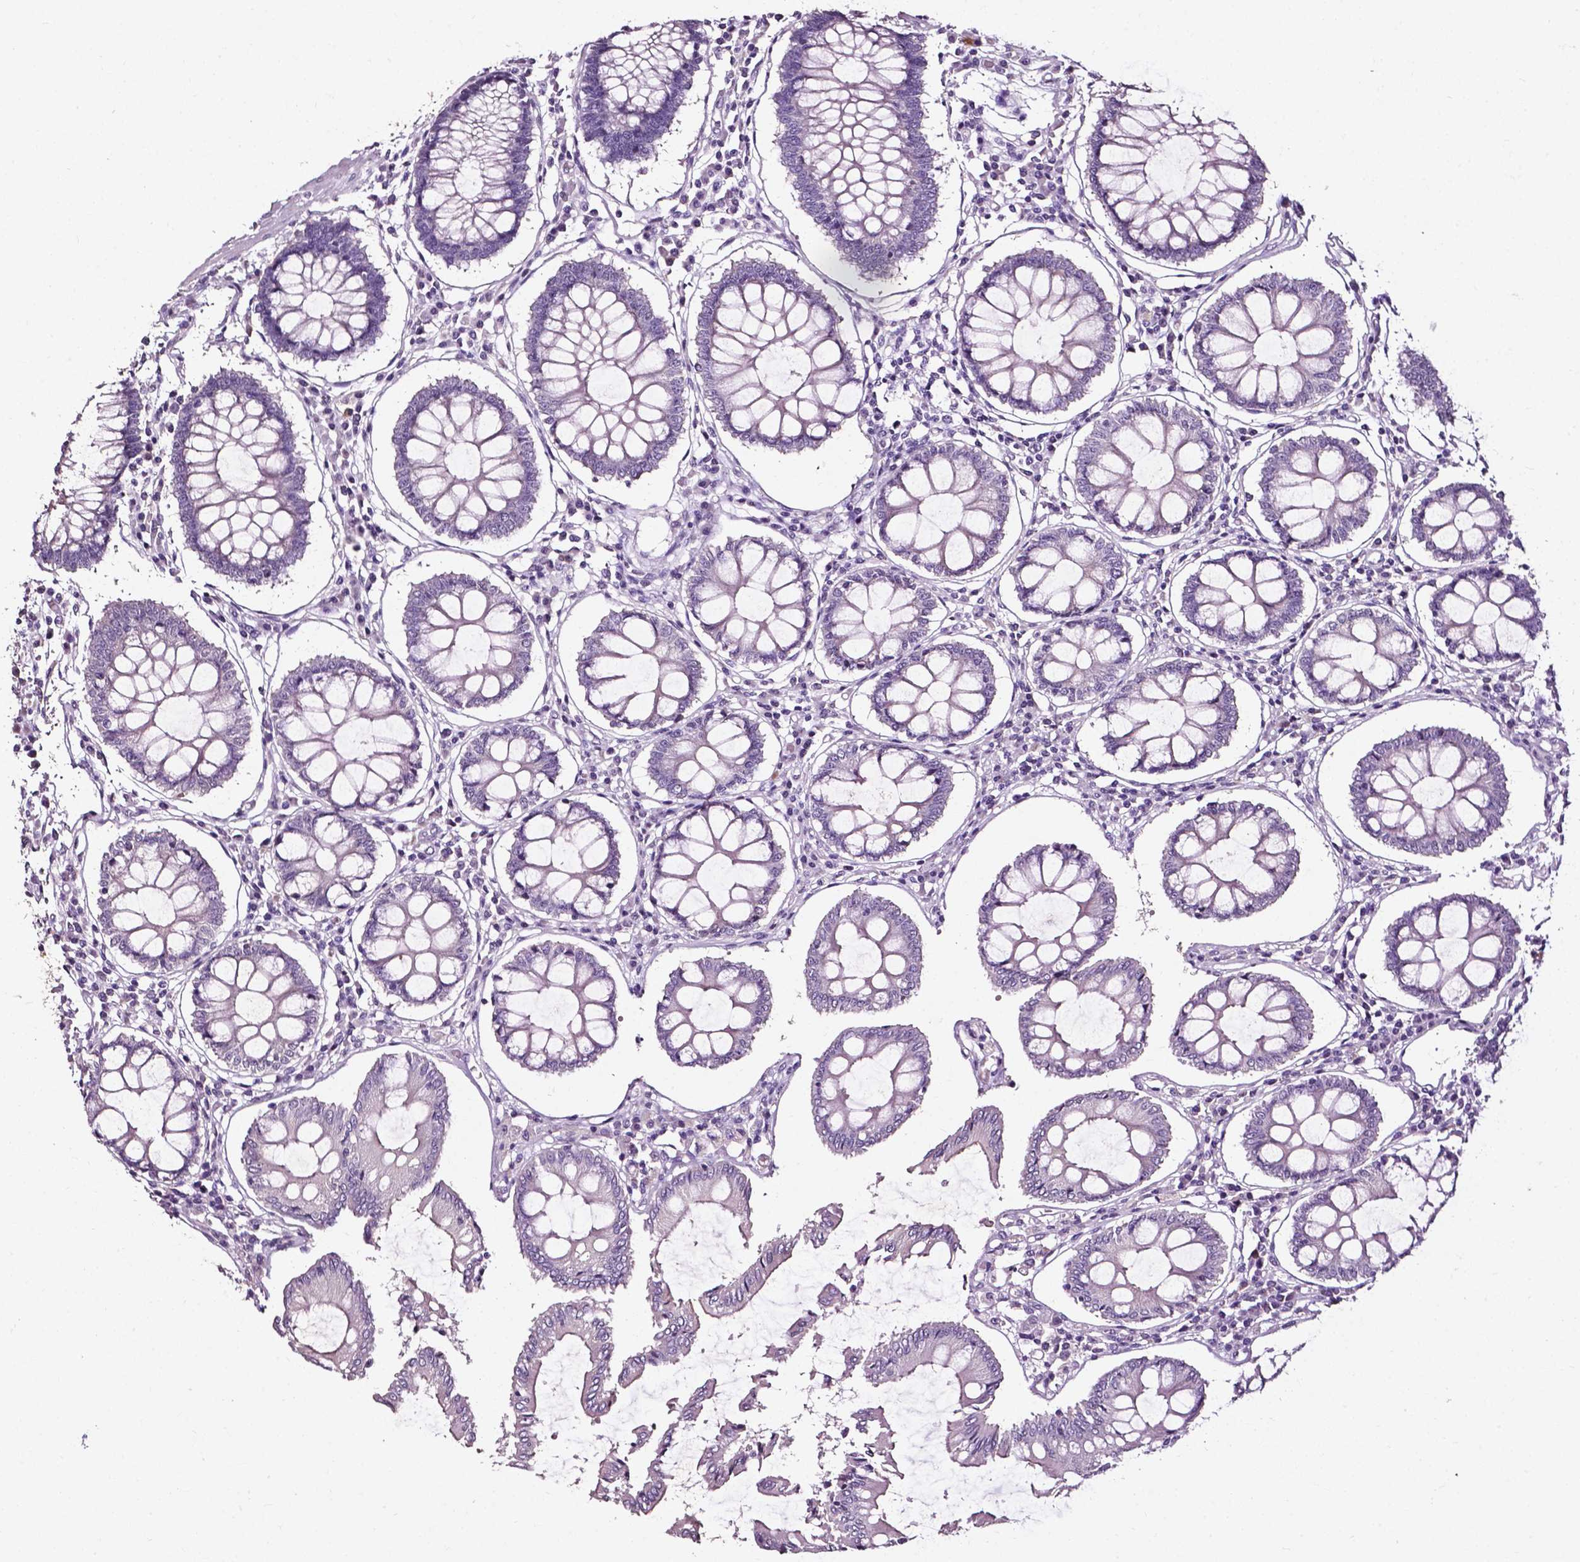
{"staining": {"intensity": "negative", "quantity": "none", "location": "none"}, "tissue": "colon", "cell_type": "Endothelial cells", "image_type": "normal", "snomed": [{"axis": "morphology", "description": "Normal tissue, NOS"}, {"axis": "morphology", "description": "Adenocarcinoma, NOS"}, {"axis": "topography", "description": "Colon"}], "caption": "A photomicrograph of colon stained for a protein shows no brown staining in endothelial cells.", "gene": "DEFA5", "patient": {"sex": "male", "age": 83}}